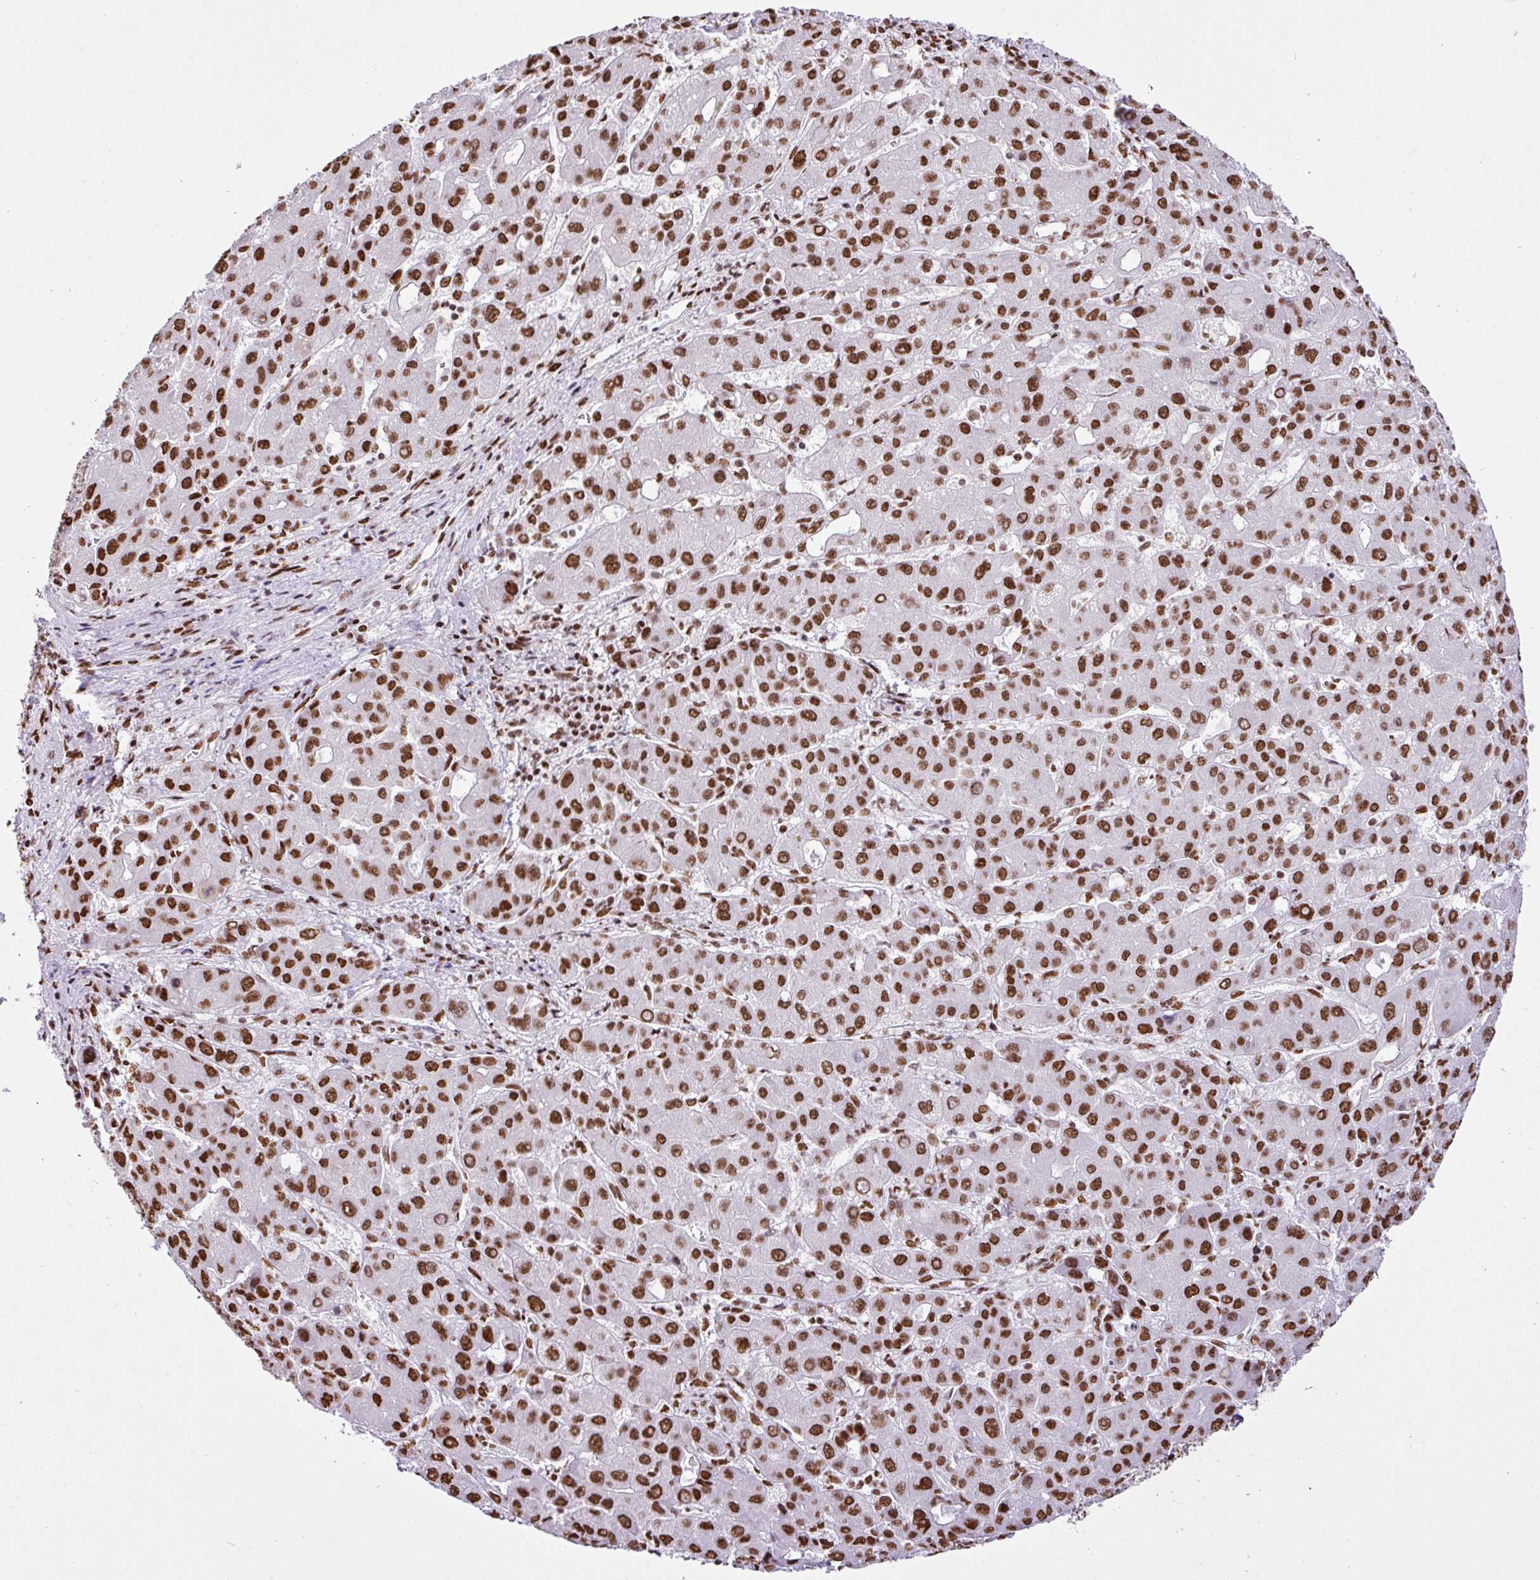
{"staining": {"intensity": "moderate", "quantity": ">75%", "location": "nuclear"}, "tissue": "liver cancer", "cell_type": "Tumor cells", "image_type": "cancer", "snomed": [{"axis": "morphology", "description": "Carcinoma, Hepatocellular, NOS"}, {"axis": "topography", "description": "Liver"}], "caption": "This histopathology image reveals immunohistochemistry (IHC) staining of liver cancer, with medium moderate nuclear staining in about >75% of tumor cells.", "gene": "RARG", "patient": {"sex": "male", "age": 55}}